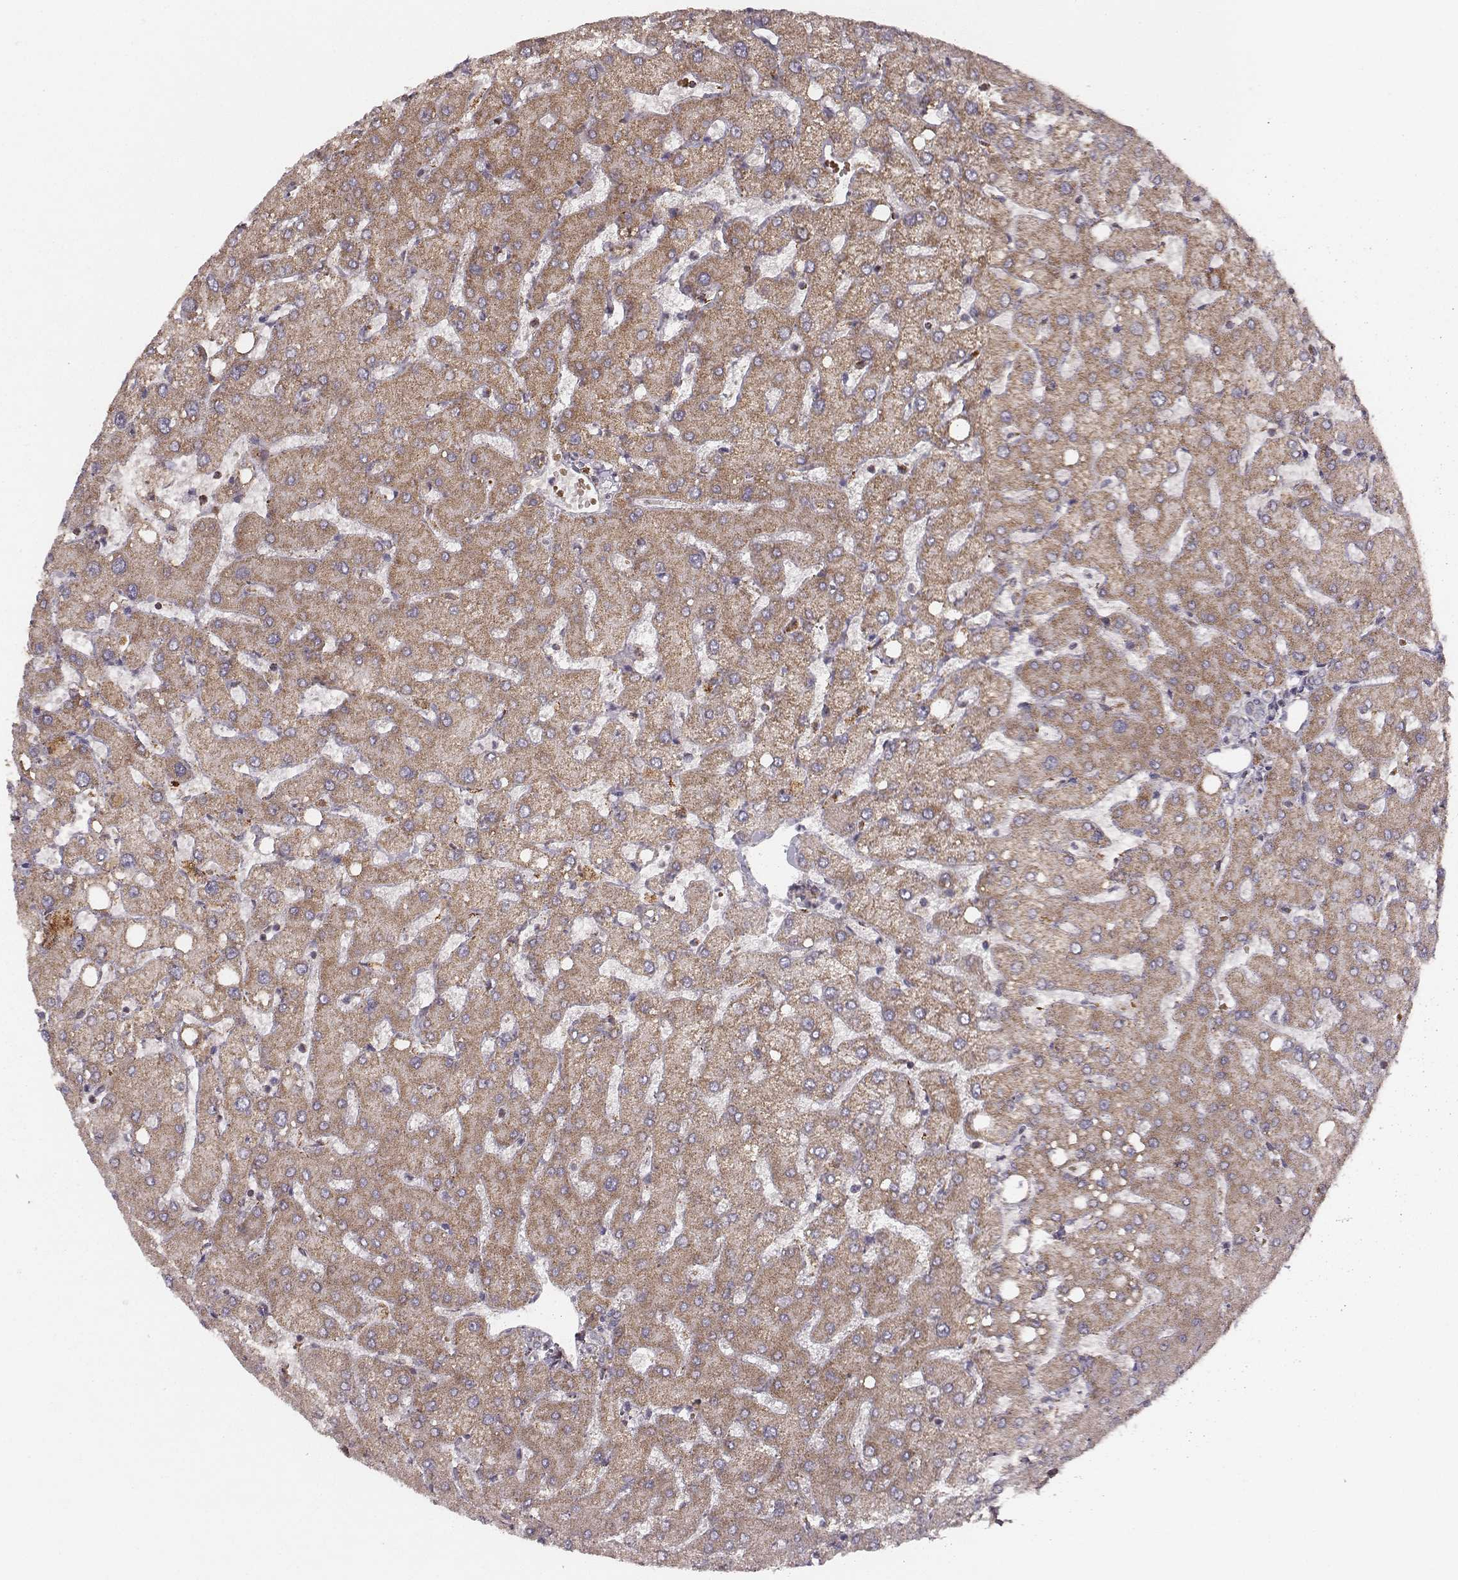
{"staining": {"intensity": "negative", "quantity": "none", "location": "none"}, "tissue": "liver", "cell_type": "Cholangiocytes", "image_type": "normal", "snomed": [{"axis": "morphology", "description": "Normal tissue, NOS"}, {"axis": "topography", "description": "Liver"}], "caption": "IHC image of benign liver: liver stained with DAB exhibits no significant protein staining in cholangiocytes.", "gene": "TUFM", "patient": {"sex": "female", "age": 54}}